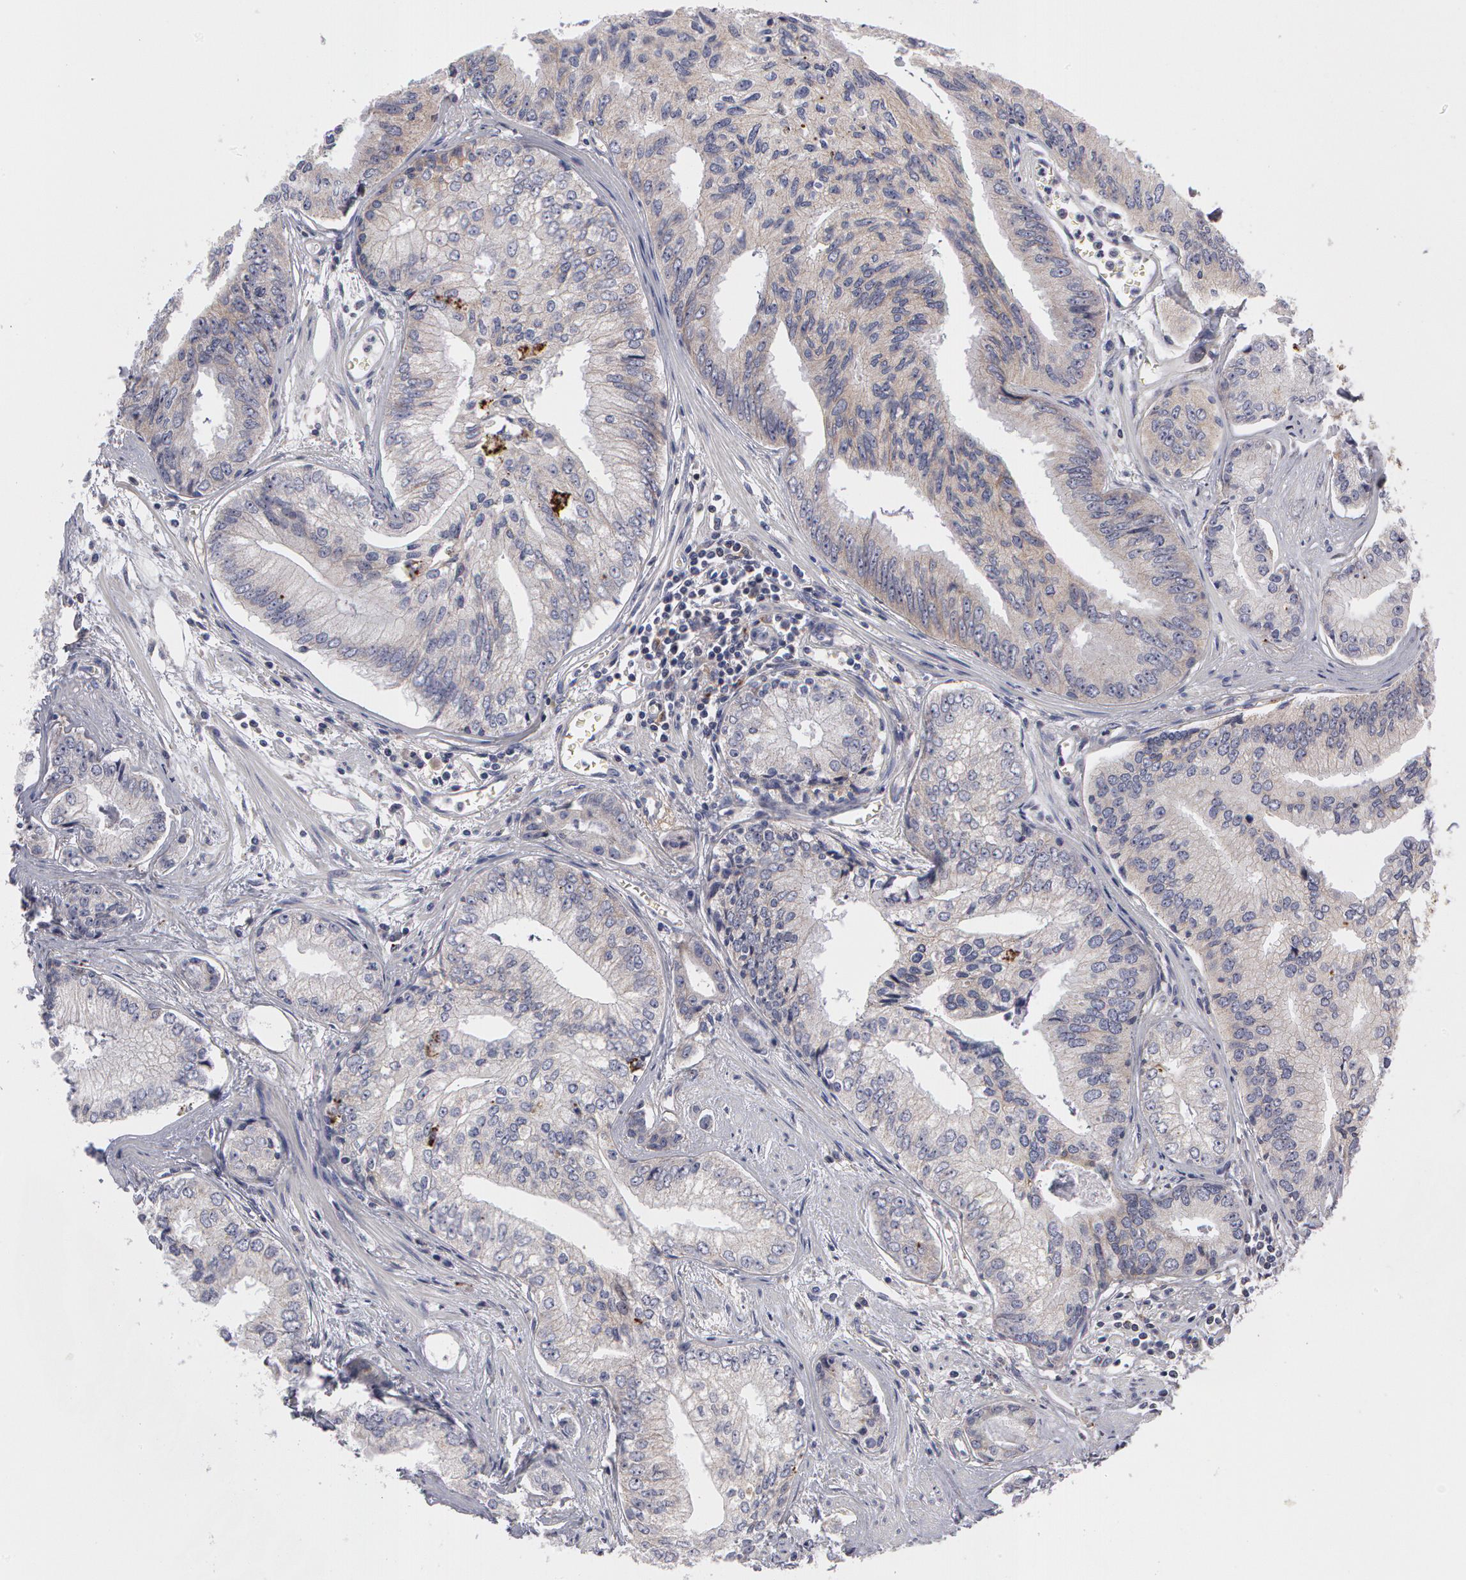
{"staining": {"intensity": "weak", "quantity": "25%-75%", "location": "cytoplasmic/membranous"}, "tissue": "prostate cancer", "cell_type": "Tumor cells", "image_type": "cancer", "snomed": [{"axis": "morphology", "description": "Adenocarcinoma, High grade"}, {"axis": "topography", "description": "Prostate"}], "caption": "Prostate cancer (adenocarcinoma (high-grade)) stained with DAB immunohistochemistry reveals low levels of weak cytoplasmic/membranous expression in about 25%-75% of tumor cells.", "gene": "ERBB2", "patient": {"sex": "male", "age": 56}}